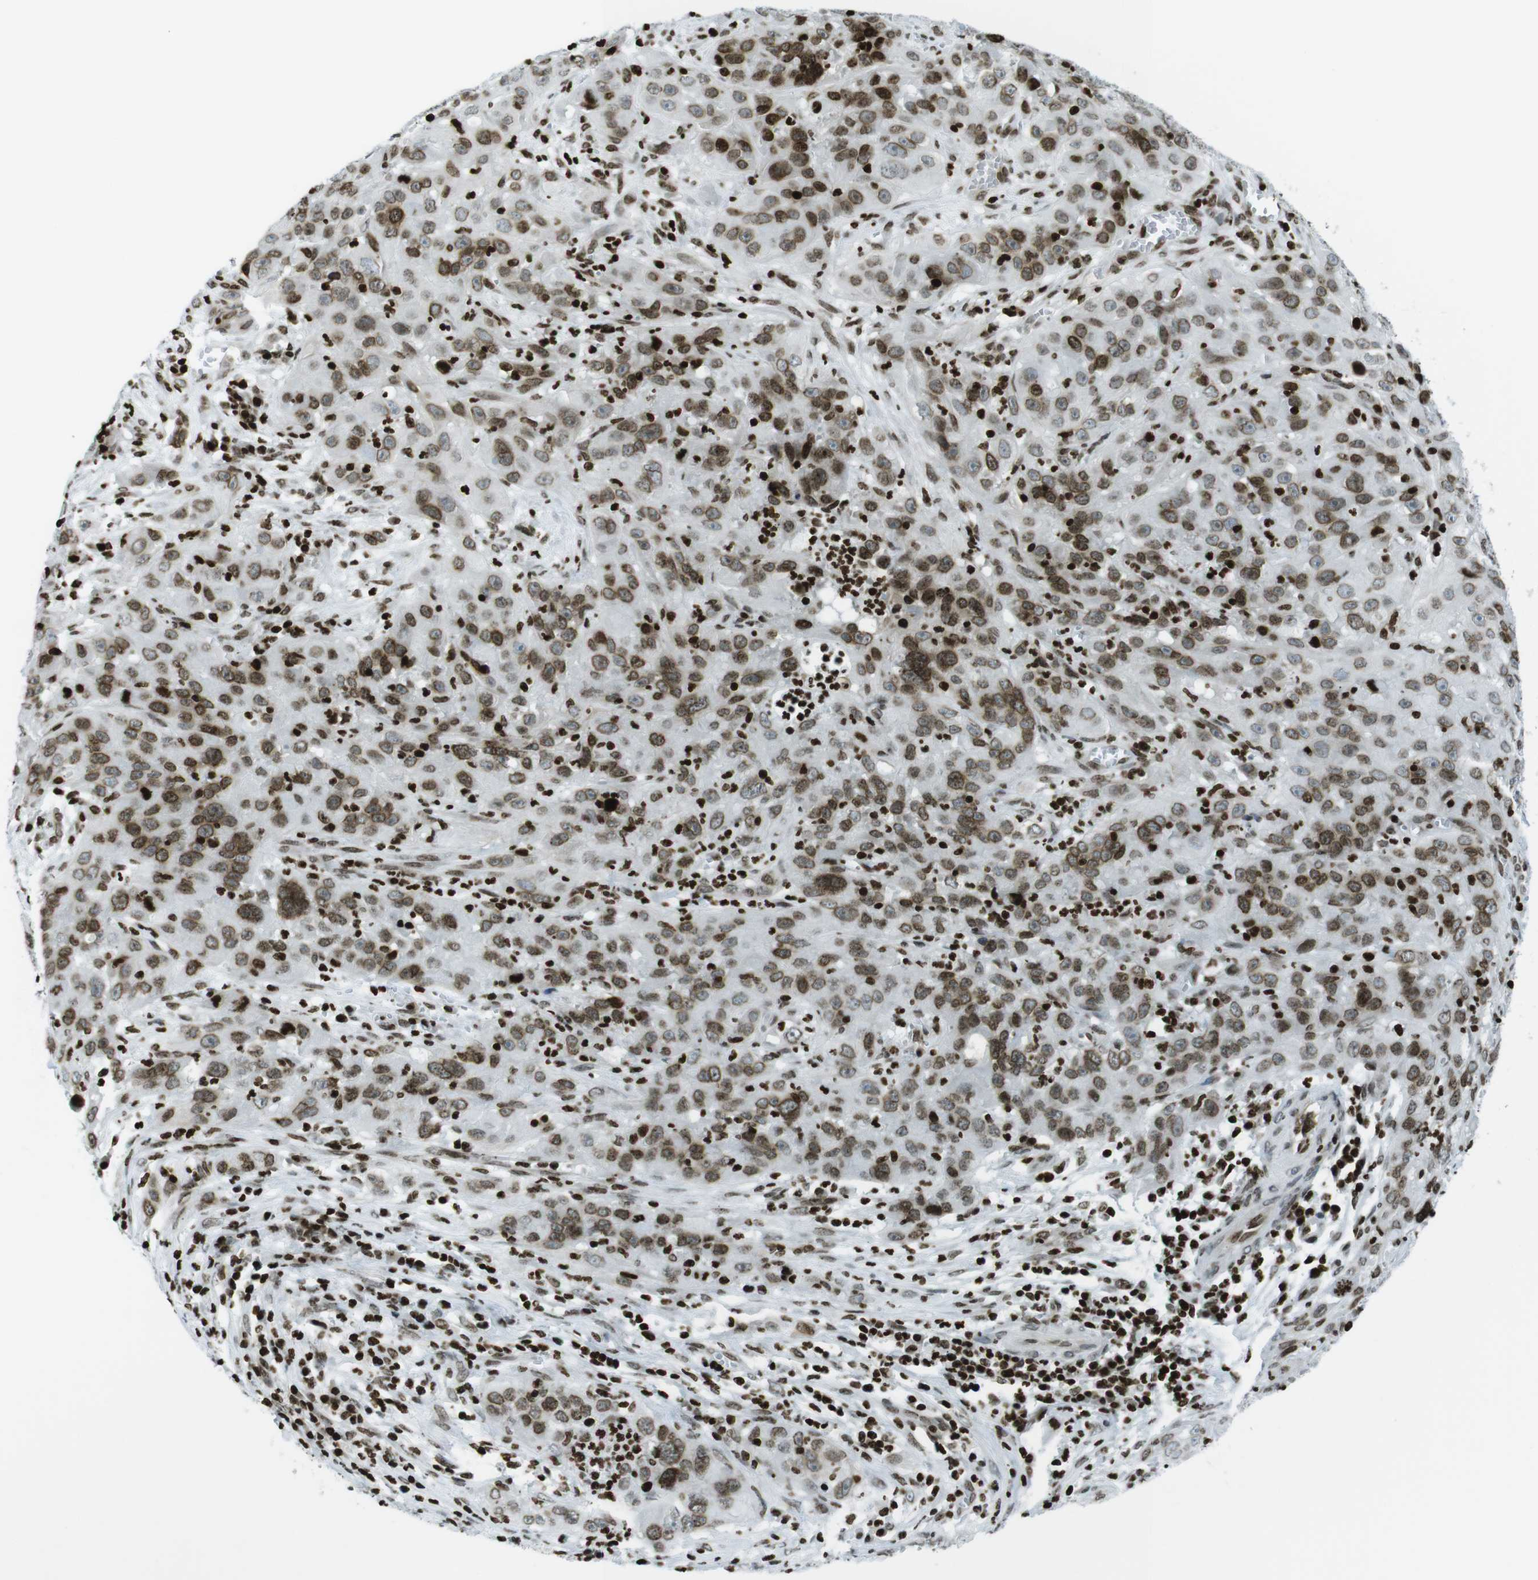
{"staining": {"intensity": "moderate", "quantity": ">75%", "location": "nuclear"}, "tissue": "cervical cancer", "cell_type": "Tumor cells", "image_type": "cancer", "snomed": [{"axis": "morphology", "description": "Squamous cell carcinoma, NOS"}, {"axis": "topography", "description": "Cervix"}], "caption": "Human cervical cancer (squamous cell carcinoma) stained with a brown dye exhibits moderate nuclear positive staining in approximately >75% of tumor cells.", "gene": "H2AC8", "patient": {"sex": "female", "age": 32}}